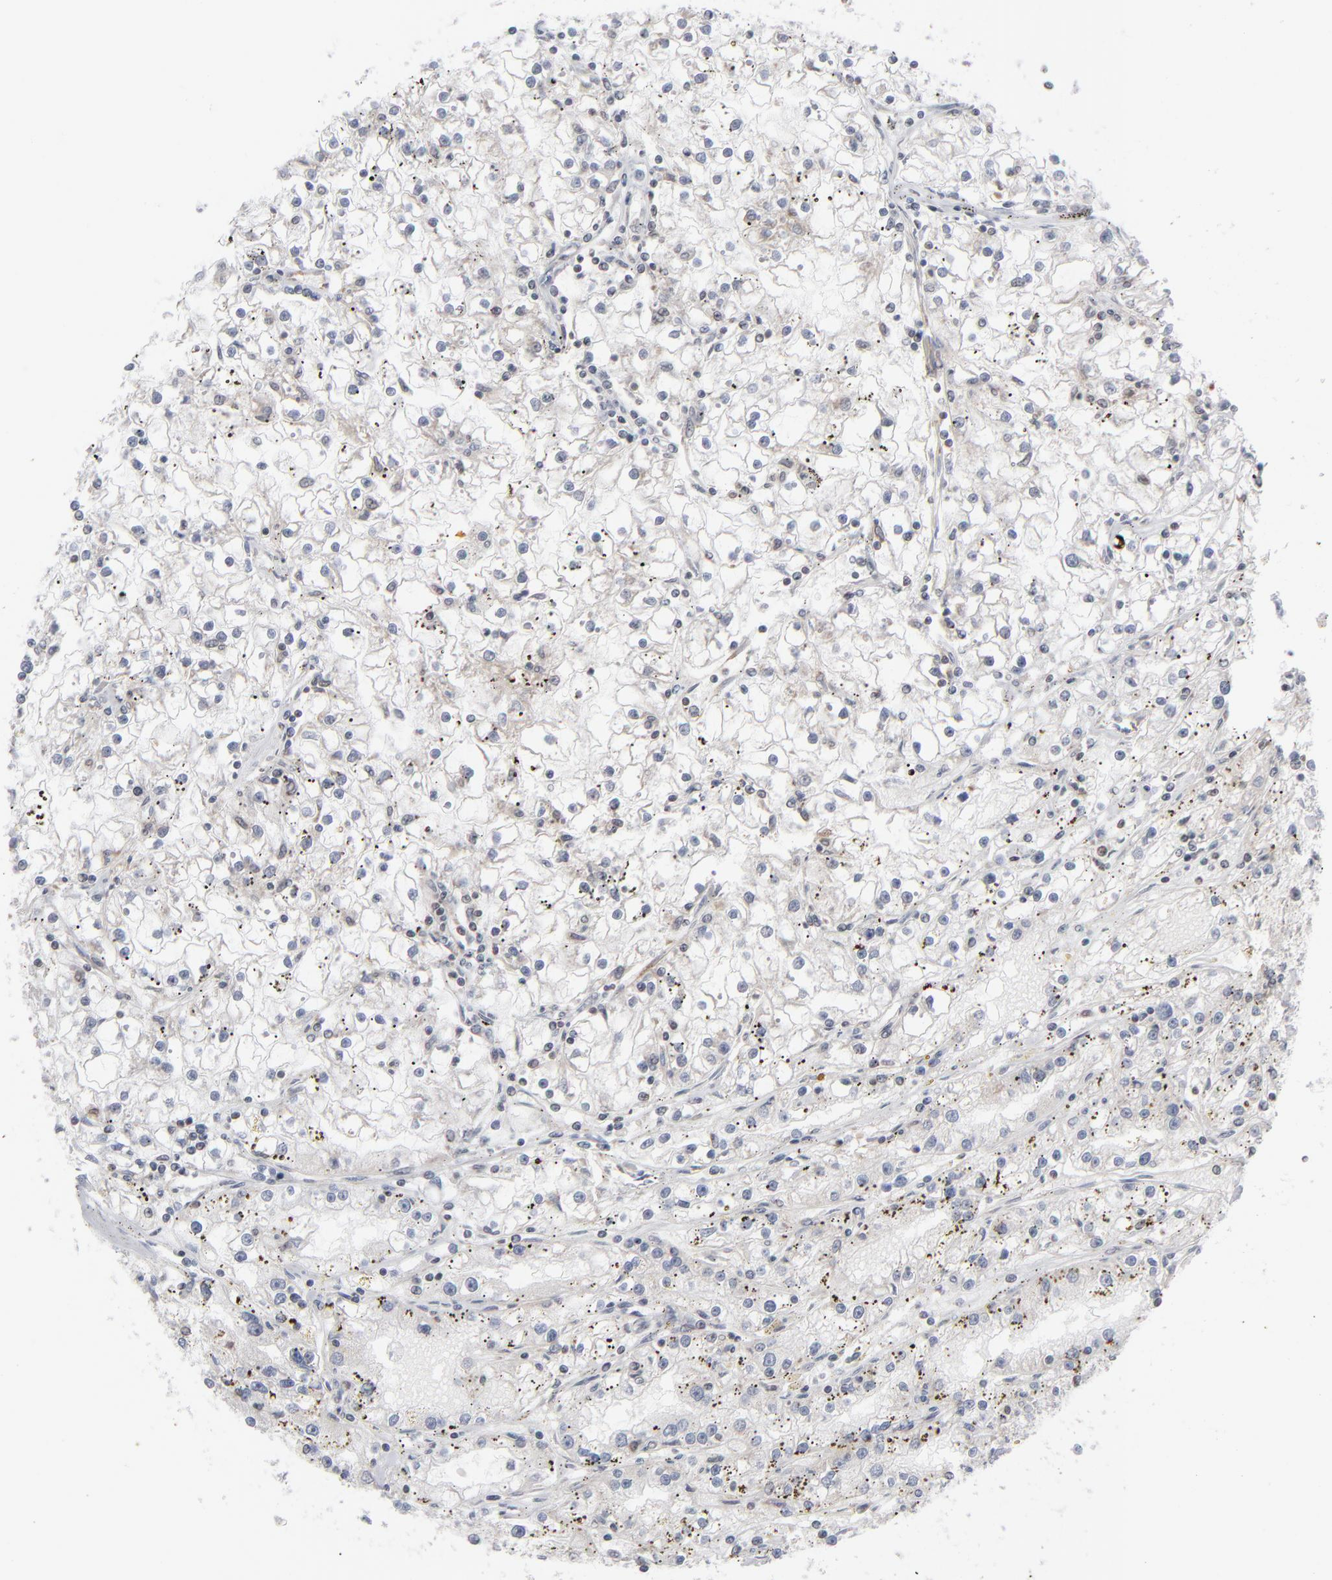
{"staining": {"intensity": "negative", "quantity": "none", "location": "none"}, "tissue": "renal cancer", "cell_type": "Tumor cells", "image_type": "cancer", "snomed": [{"axis": "morphology", "description": "Adenocarcinoma, NOS"}, {"axis": "topography", "description": "Kidney"}], "caption": "This is a image of IHC staining of adenocarcinoma (renal), which shows no expression in tumor cells. (DAB (3,3'-diaminobenzidine) IHC visualized using brightfield microscopy, high magnification).", "gene": "POF1B", "patient": {"sex": "male", "age": 56}}